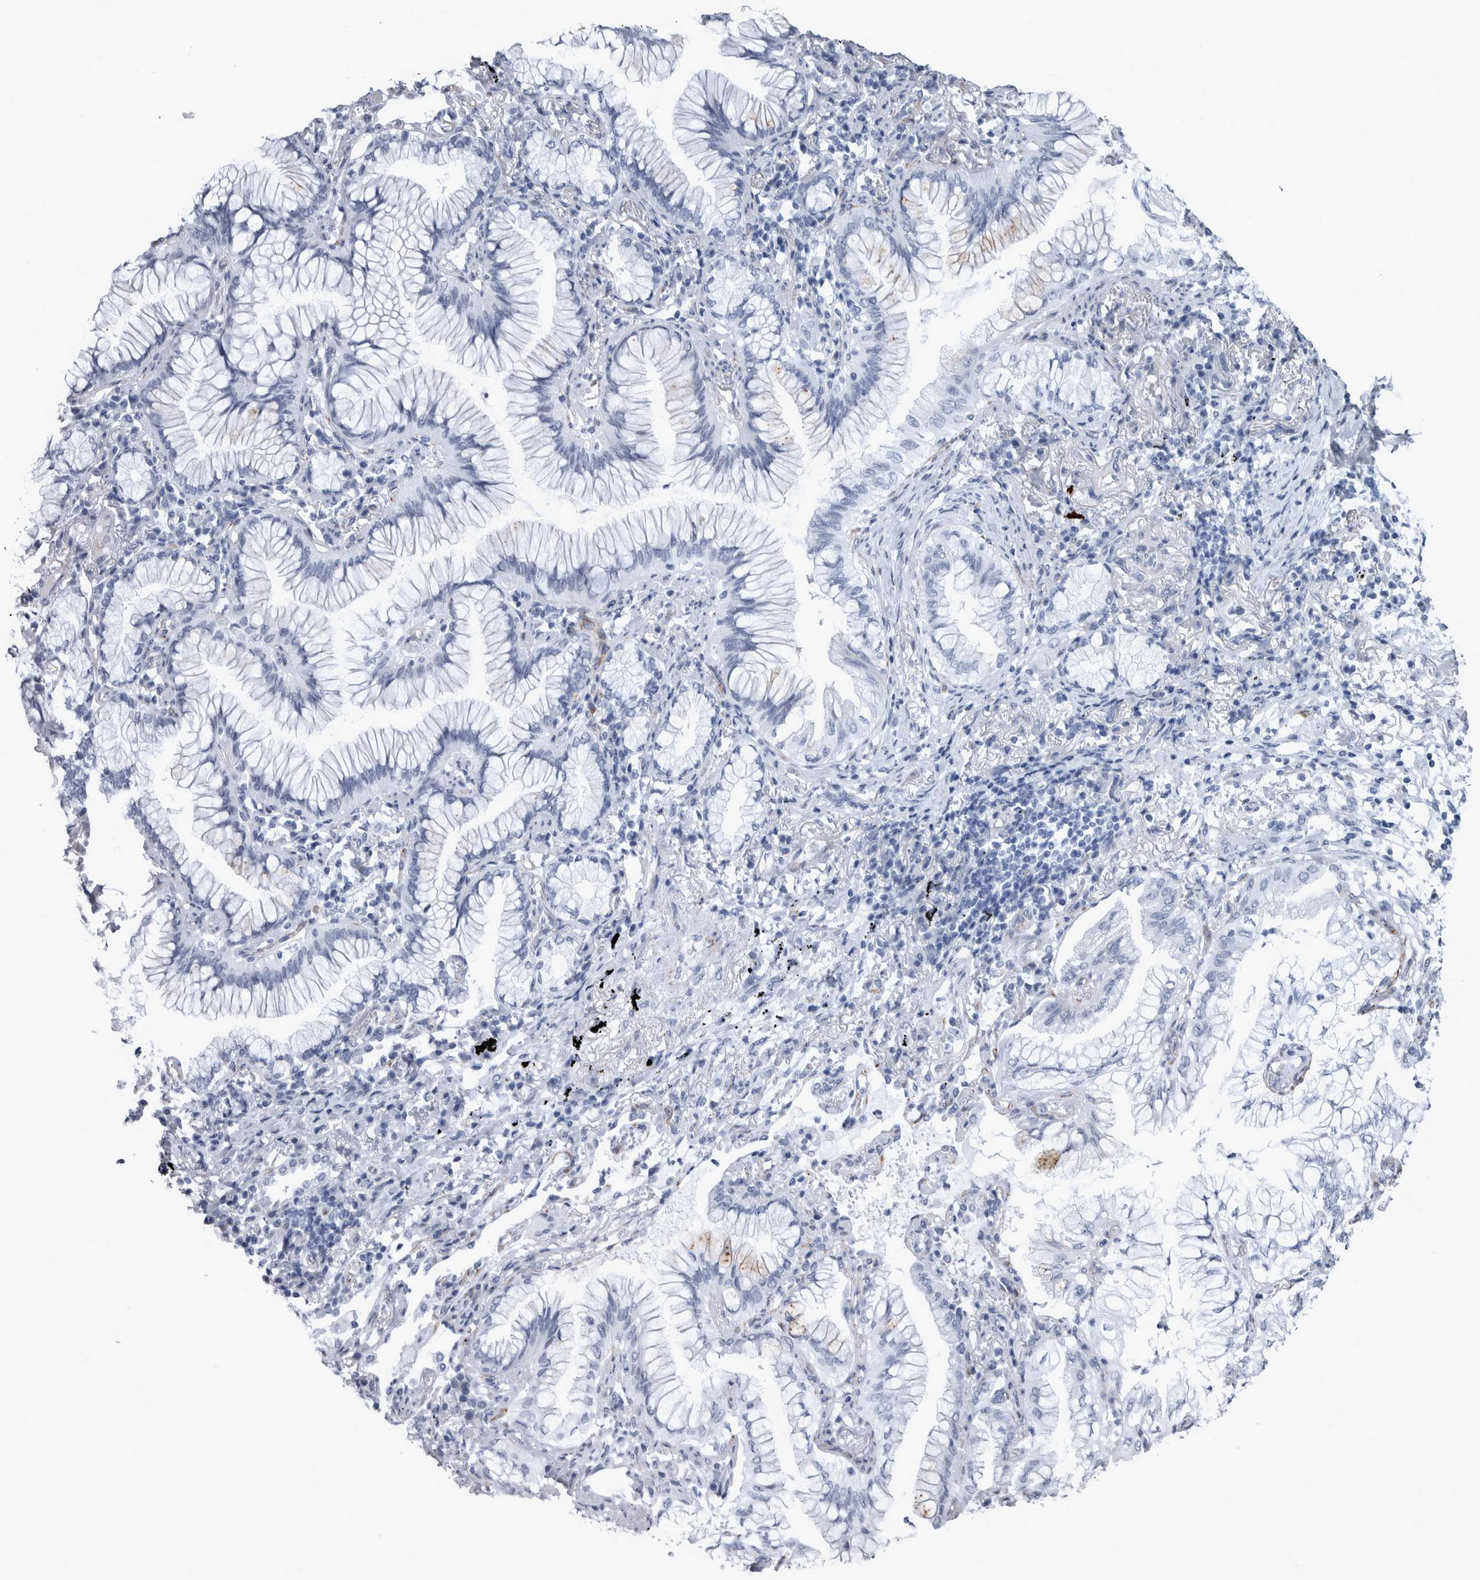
{"staining": {"intensity": "negative", "quantity": "none", "location": "none"}, "tissue": "lung cancer", "cell_type": "Tumor cells", "image_type": "cancer", "snomed": [{"axis": "morphology", "description": "Adenocarcinoma, NOS"}, {"axis": "topography", "description": "Lung"}], "caption": "IHC histopathology image of human lung cancer (adenocarcinoma) stained for a protein (brown), which demonstrates no staining in tumor cells.", "gene": "VWDE", "patient": {"sex": "female", "age": 70}}